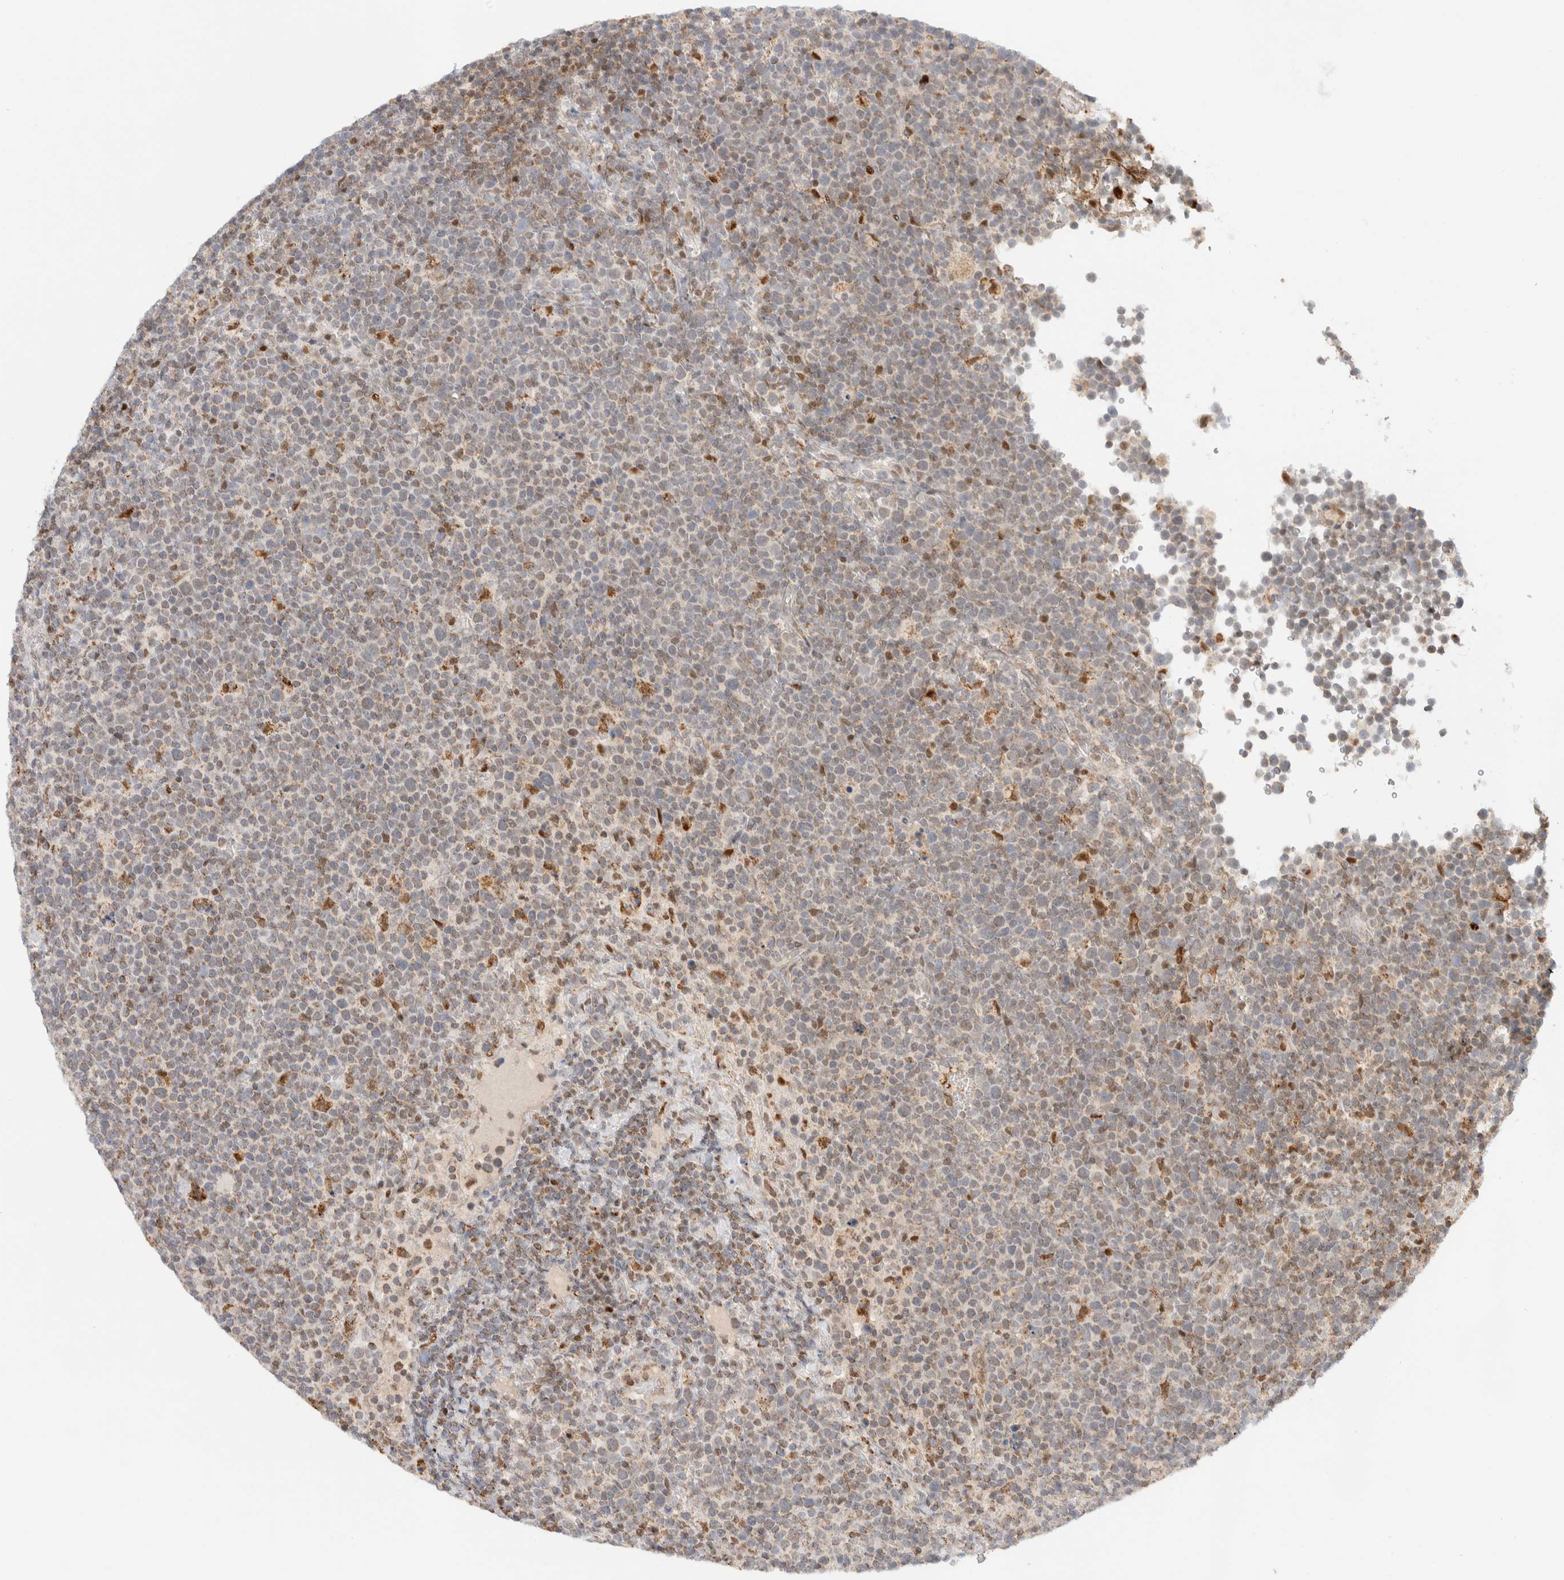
{"staining": {"intensity": "moderate", "quantity": "<25%", "location": "cytoplasmic/membranous"}, "tissue": "lymphoma", "cell_type": "Tumor cells", "image_type": "cancer", "snomed": [{"axis": "morphology", "description": "Malignant lymphoma, non-Hodgkin's type, High grade"}, {"axis": "topography", "description": "Lymph node"}], "caption": "This image displays immunohistochemistry (IHC) staining of human malignant lymphoma, non-Hodgkin's type (high-grade), with low moderate cytoplasmic/membranous positivity in about <25% of tumor cells.", "gene": "TSPAN32", "patient": {"sex": "male", "age": 61}}